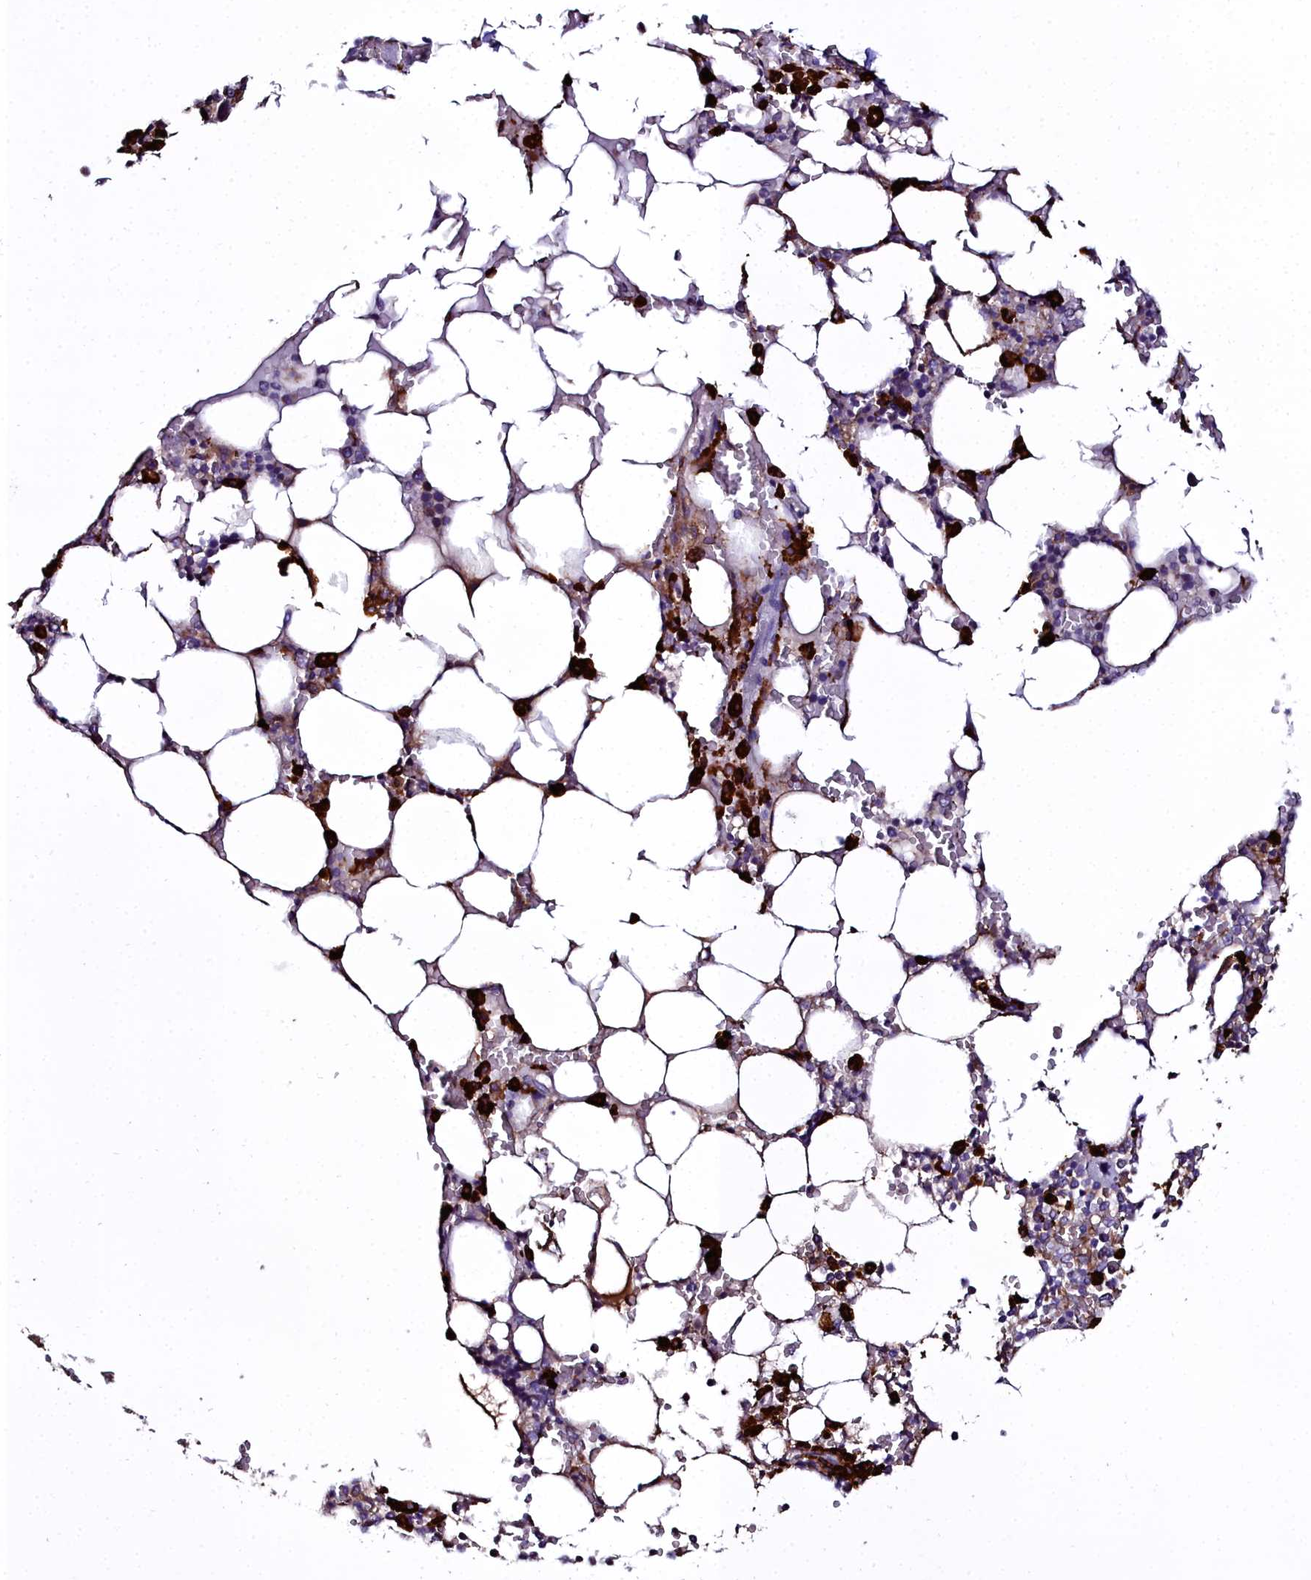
{"staining": {"intensity": "strong", "quantity": "<25%", "location": "cytoplasmic/membranous"}, "tissue": "bone marrow", "cell_type": "Hematopoietic cells", "image_type": "normal", "snomed": [{"axis": "morphology", "description": "Normal tissue, NOS"}, {"axis": "topography", "description": "Bone marrow"}], "caption": "Strong cytoplasmic/membranous expression for a protein is present in about <25% of hematopoietic cells of benign bone marrow using immunohistochemistry.", "gene": "TXNDC5", "patient": {"sex": "male", "age": 64}}